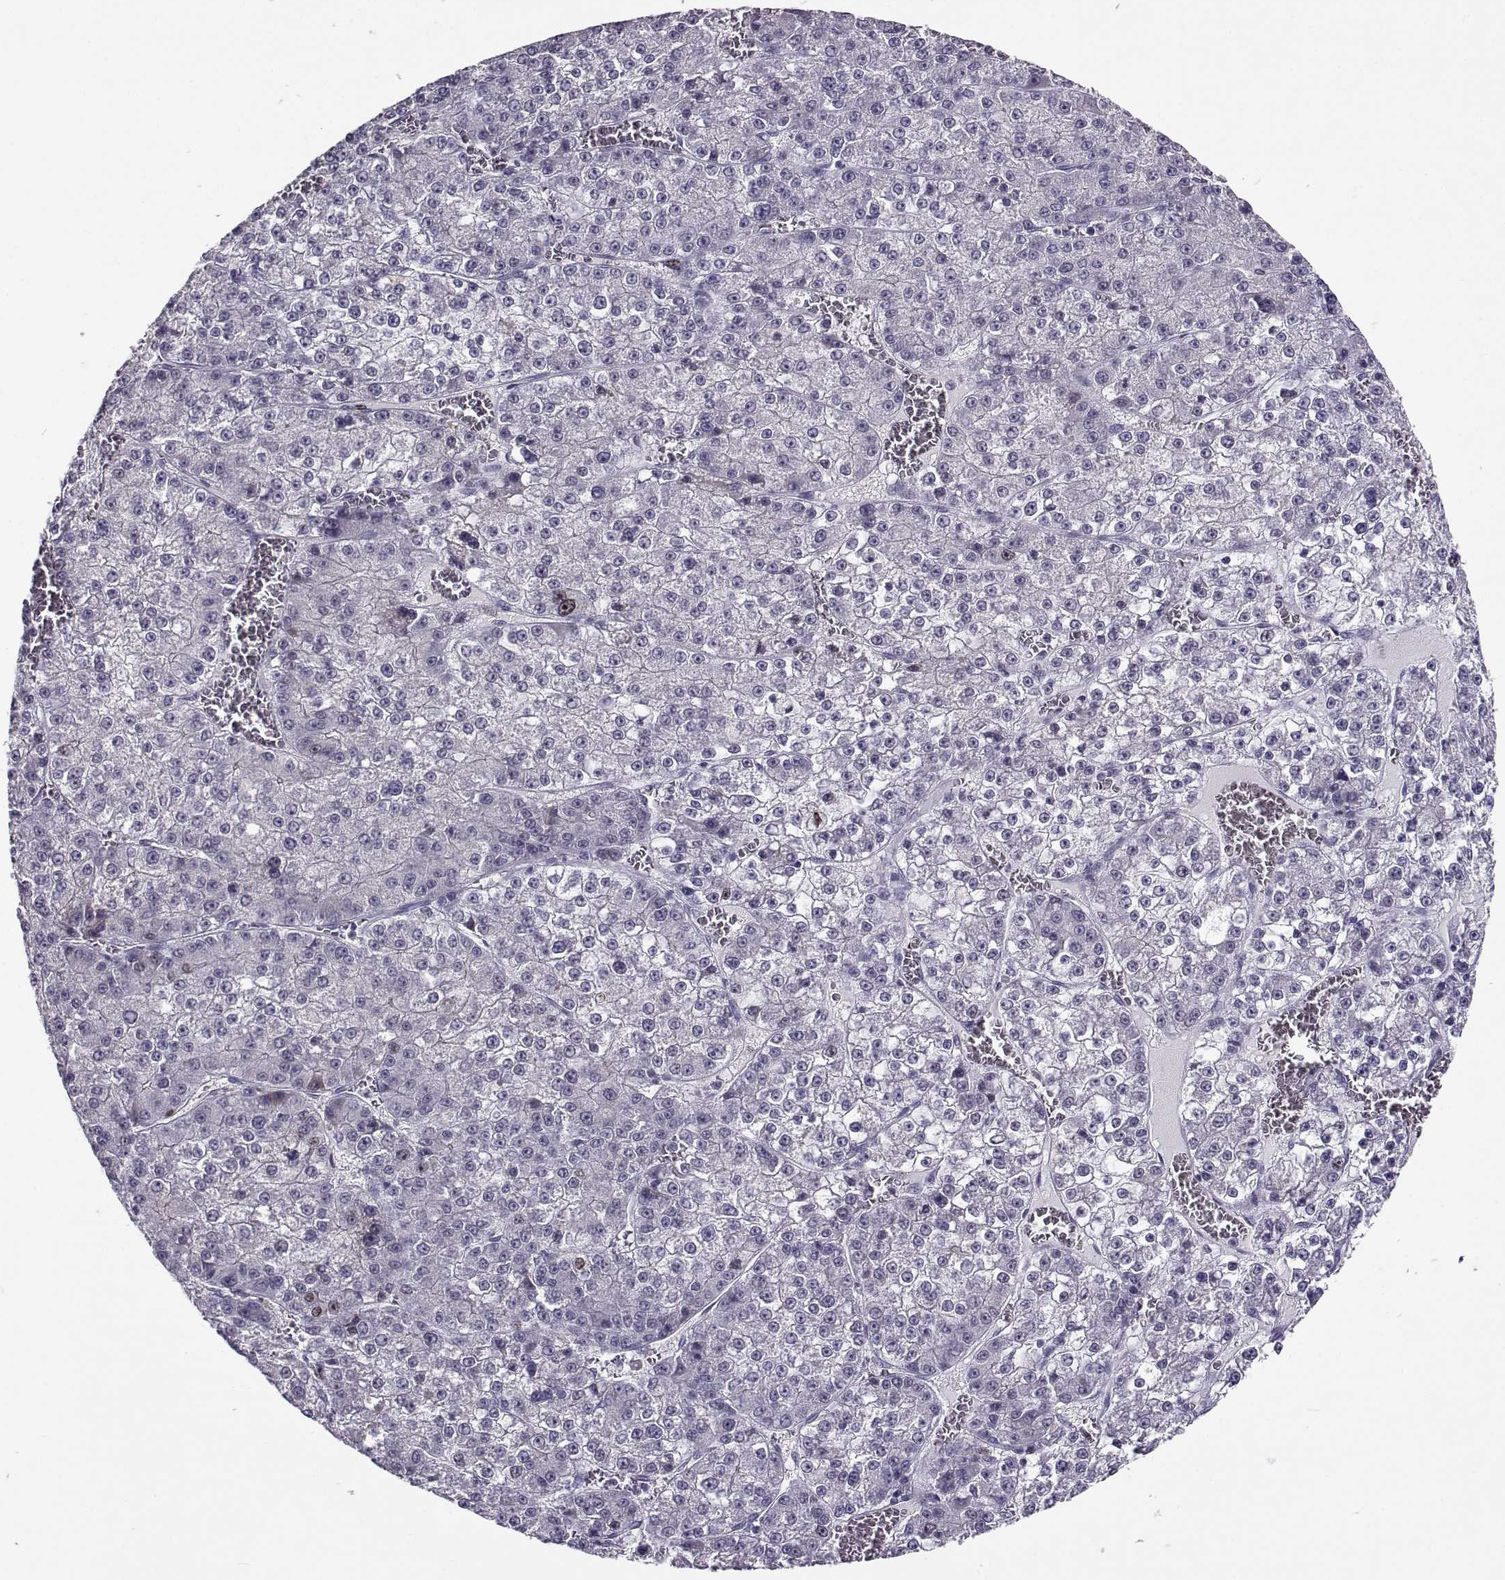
{"staining": {"intensity": "negative", "quantity": "none", "location": "none"}, "tissue": "liver cancer", "cell_type": "Tumor cells", "image_type": "cancer", "snomed": [{"axis": "morphology", "description": "Carcinoma, Hepatocellular, NOS"}, {"axis": "topography", "description": "Liver"}], "caption": "Human liver cancer (hepatocellular carcinoma) stained for a protein using immunohistochemistry reveals no expression in tumor cells.", "gene": "NPW", "patient": {"sex": "female", "age": 73}}